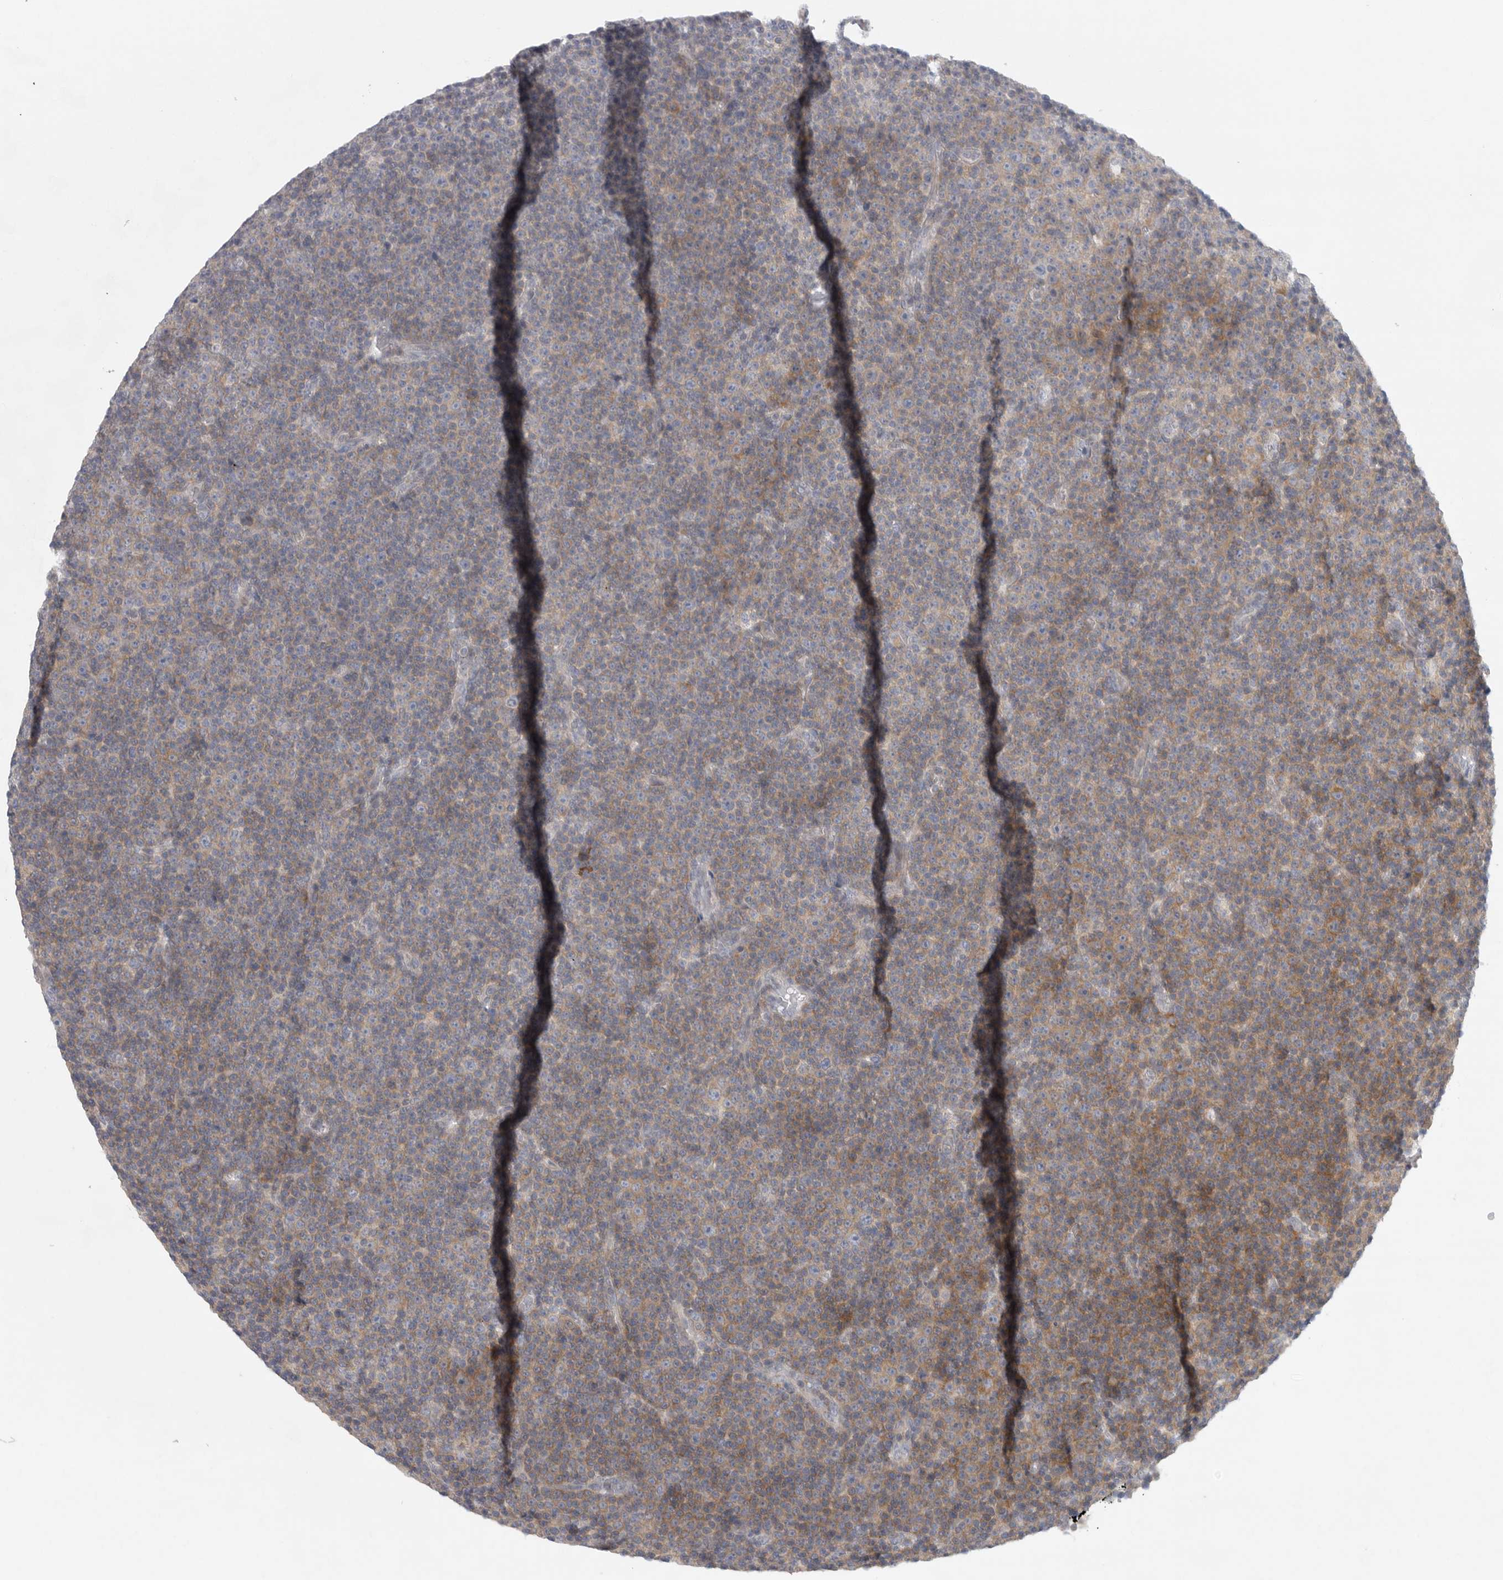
{"staining": {"intensity": "moderate", "quantity": "<25%", "location": "cytoplasmic/membranous"}, "tissue": "lymphoma", "cell_type": "Tumor cells", "image_type": "cancer", "snomed": [{"axis": "morphology", "description": "Malignant lymphoma, non-Hodgkin's type, Low grade"}, {"axis": "topography", "description": "Lymph node"}], "caption": "A photomicrograph of low-grade malignant lymphoma, non-Hodgkin's type stained for a protein demonstrates moderate cytoplasmic/membranous brown staining in tumor cells.", "gene": "TMEM69", "patient": {"sex": "female", "age": 67}}